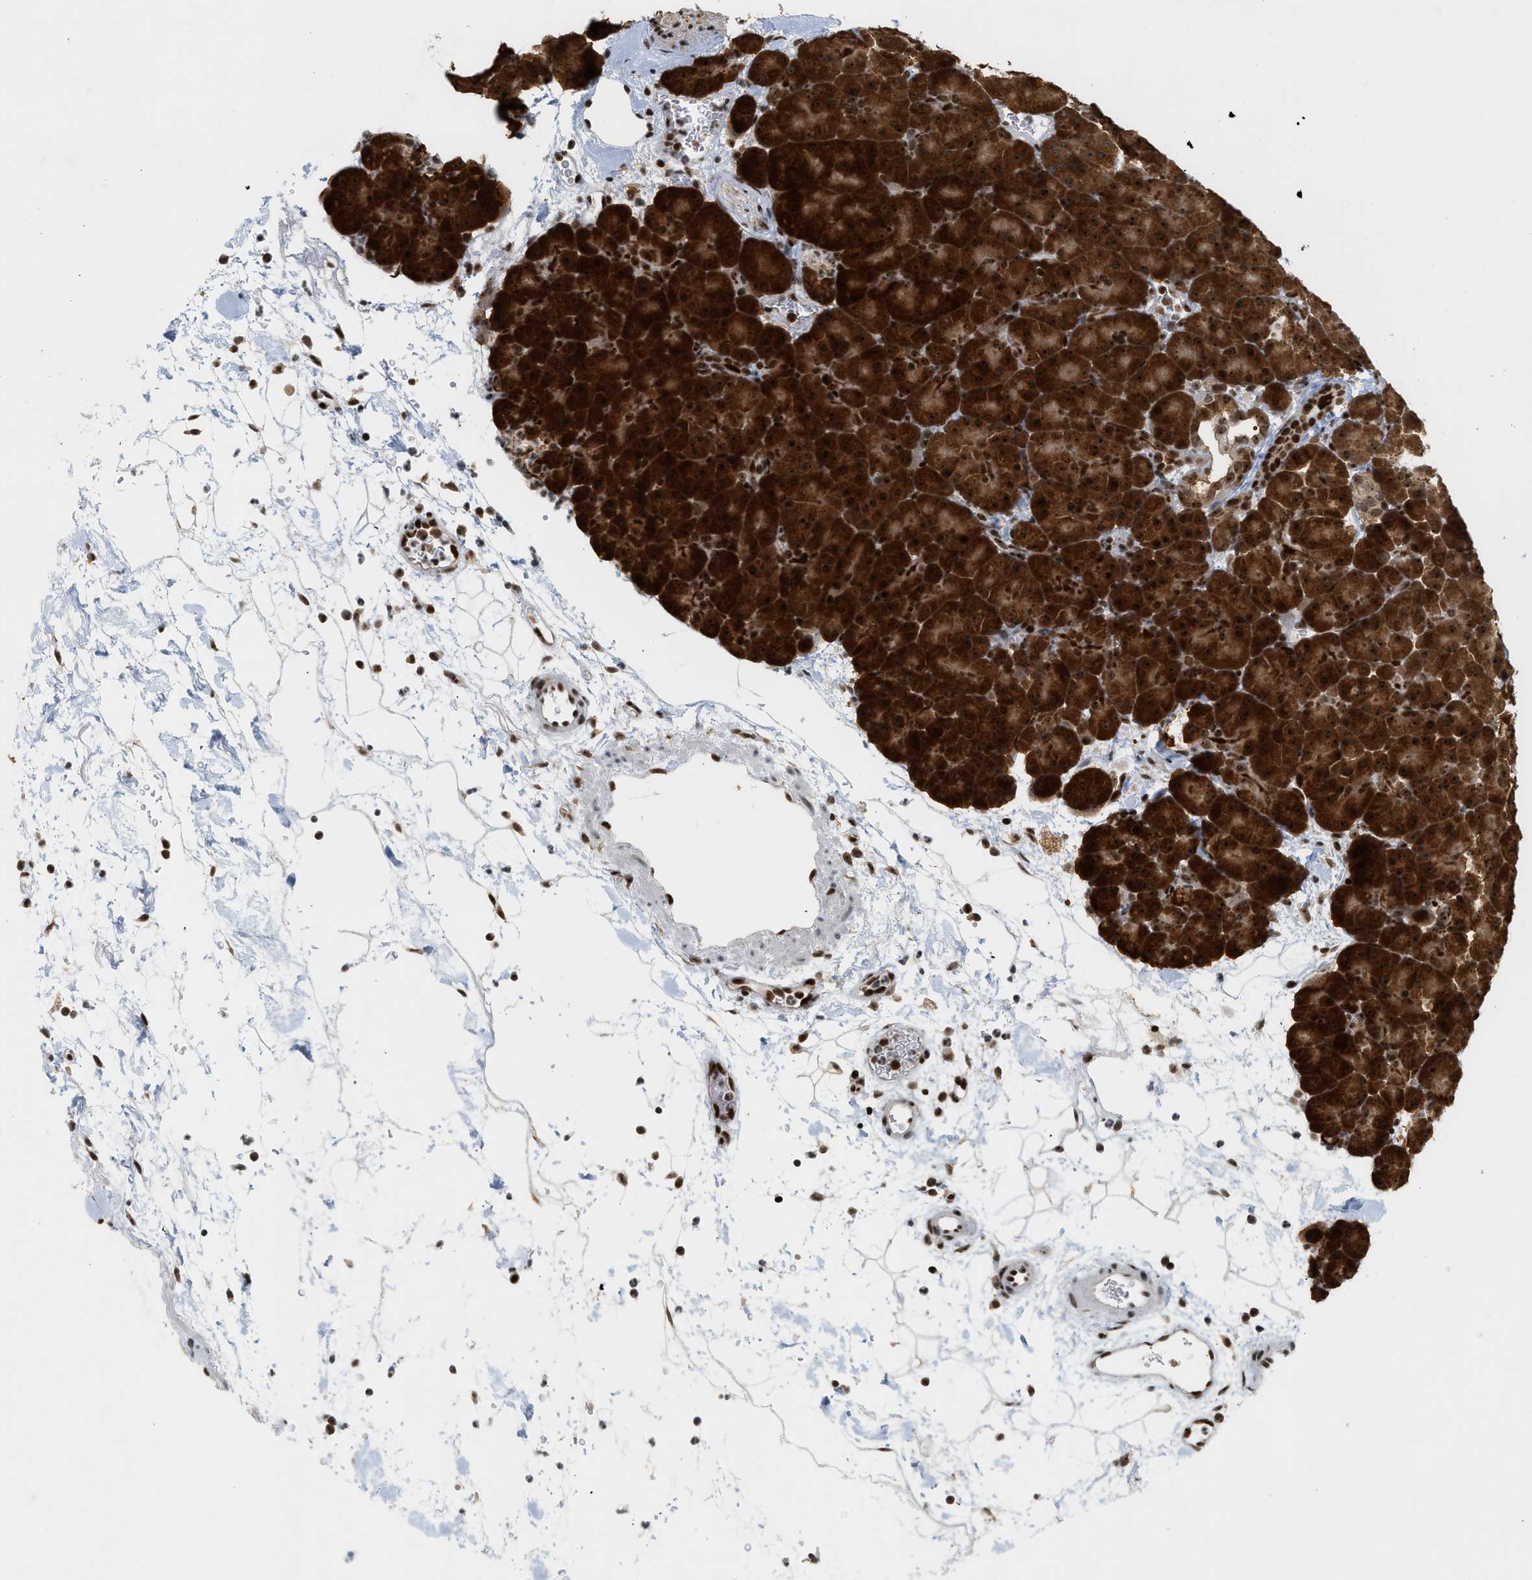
{"staining": {"intensity": "strong", "quantity": ">75%", "location": "cytoplasmic/membranous,nuclear"}, "tissue": "pancreas", "cell_type": "Exocrine glandular cells", "image_type": "normal", "snomed": [{"axis": "morphology", "description": "Normal tissue, NOS"}, {"axis": "topography", "description": "Pancreas"}], "caption": "IHC image of unremarkable pancreas: pancreas stained using IHC shows high levels of strong protein expression localized specifically in the cytoplasmic/membranous,nuclear of exocrine glandular cells, appearing as a cytoplasmic/membranous,nuclear brown color.", "gene": "ZNF22", "patient": {"sex": "male", "age": 66}}